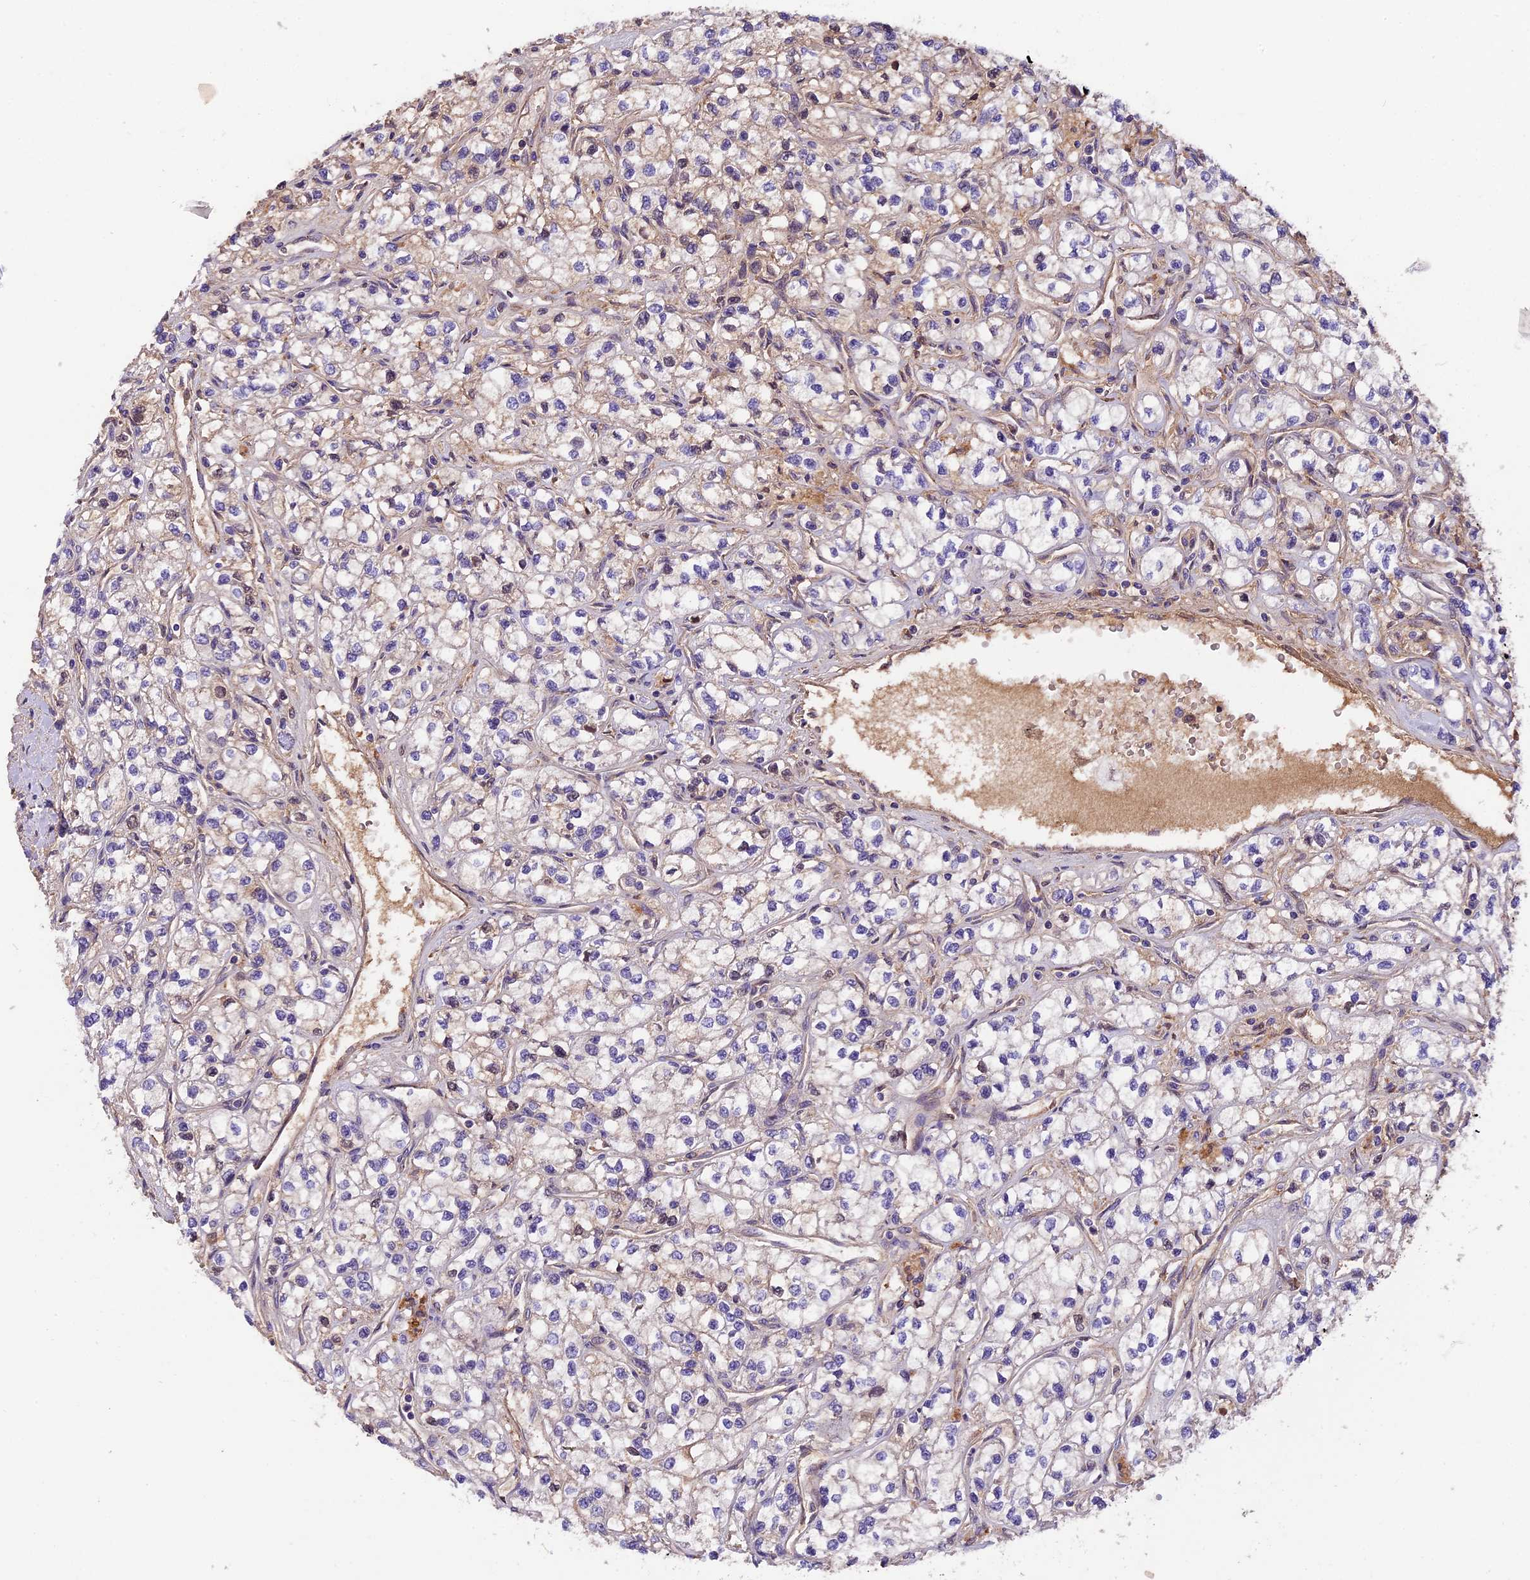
{"staining": {"intensity": "weak", "quantity": "<25%", "location": "cytoplasmic/membranous"}, "tissue": "renal cancer", "cell_type": "Tumor cells", "image_type": "cancer", "snomed": [{"axis": "morphology", "description": "Adenocarcinoma, NOS"}, {"axis": "topography", "description": "Kidney"}], "caption": "Immunohistochemistry (IHC) of renal cancer reveals no positivity in tumor cells. Brightfield microscopy of immunohistochemistry stained with DAB (3,3'-diaminobenzidine) (brown) and hematoxylin (blue), captured at high magnification.", "gene": "SETD6", "patient": {"sex": "male", "age": 80}}